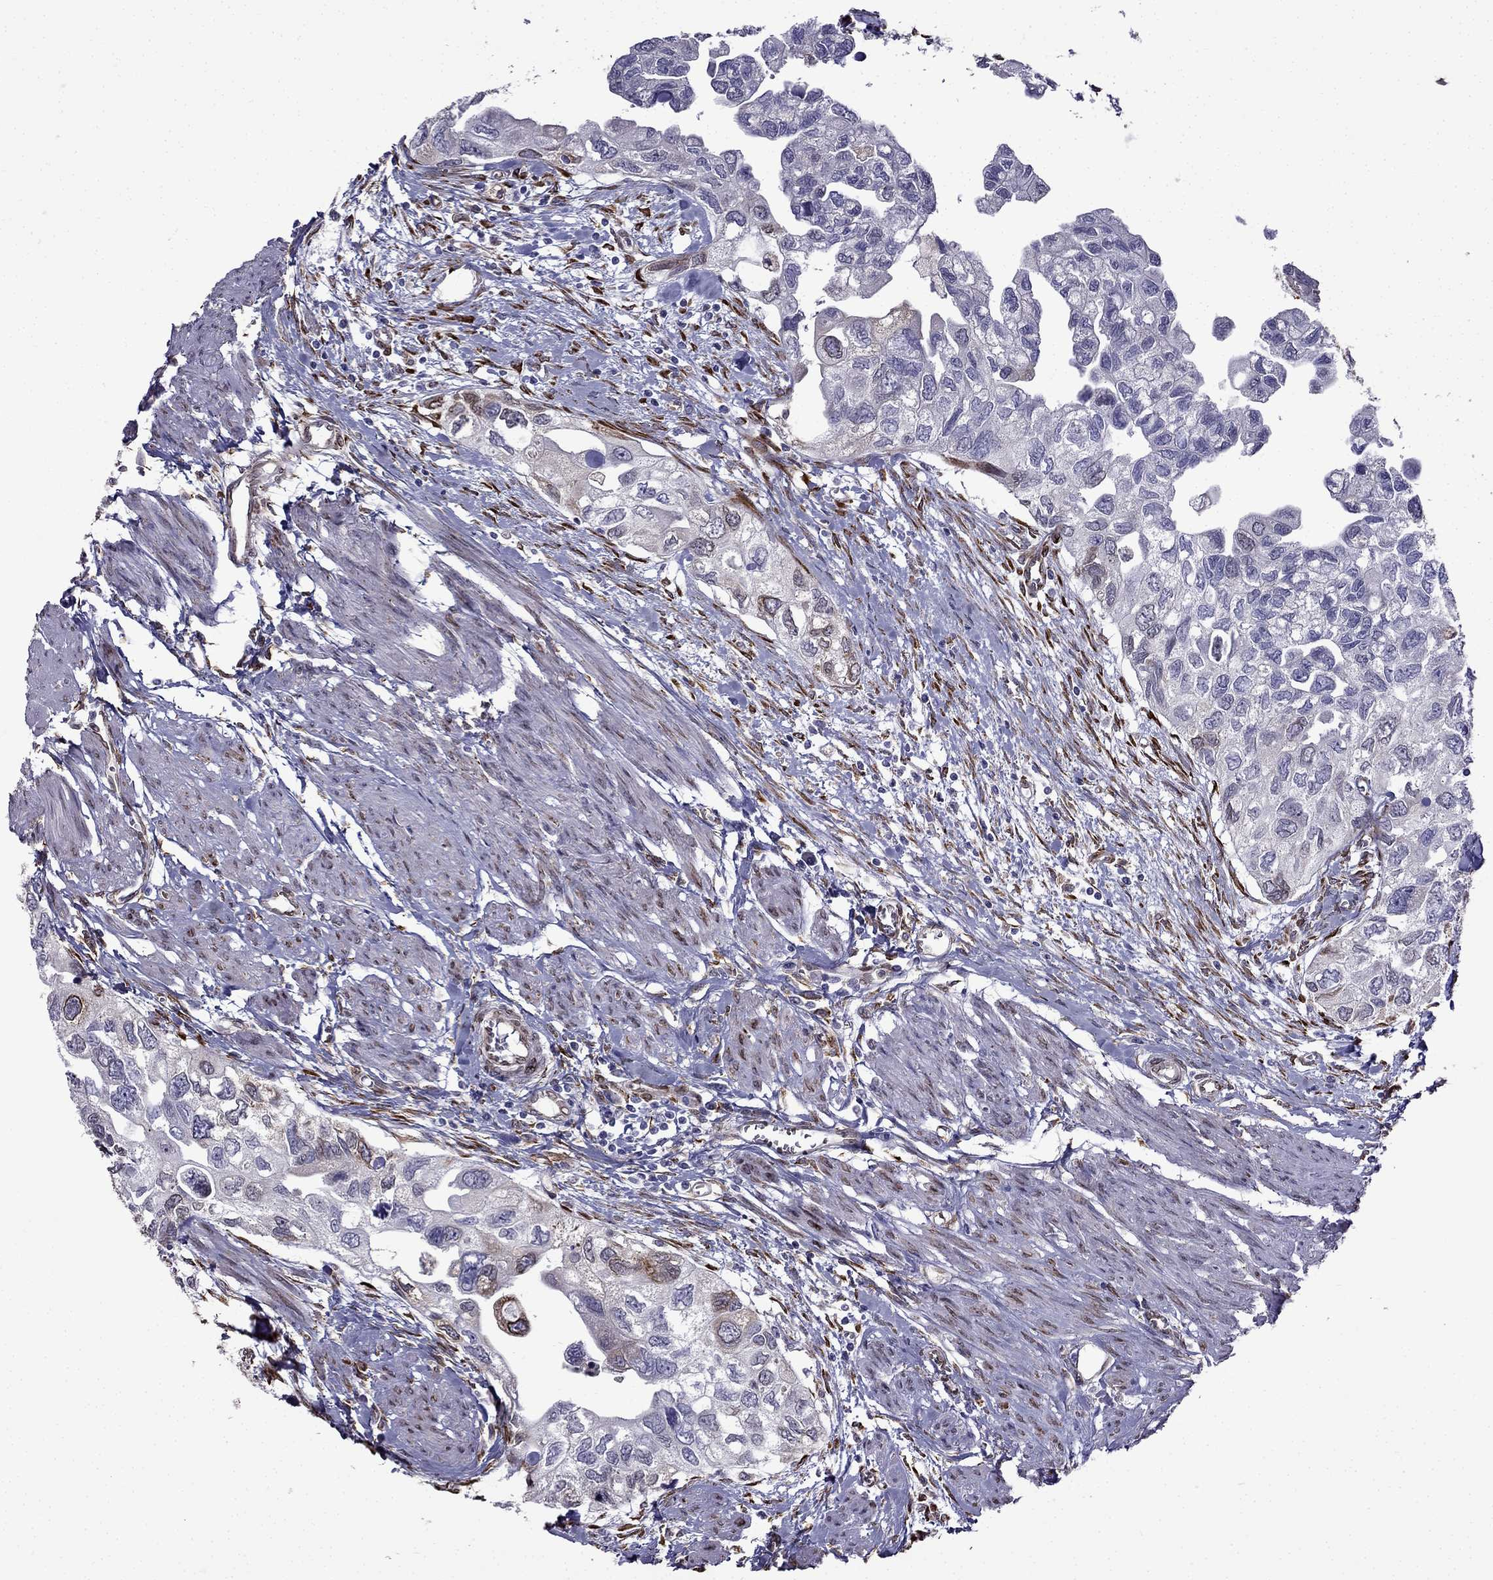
{"staining": {"intensity": "negative", "quantity": "none", "location": "none"}, "tissue": "urothelial cancer", "cell_type": "Tumor cells", "image_type": "cancer", "snomed": [{"axis": "morphology", "description": "Urothelial carcinoma, High grade"}, {"axis": "topography", "description": "Urinary bladder"}], "caption": "This is an immunohistochemistry (IHC) histopathology image of human urothelial cancer. There is no positivity in tumor cells.", "gene": "IKBIP", "patient": {"sex": "male", "age": 59}}